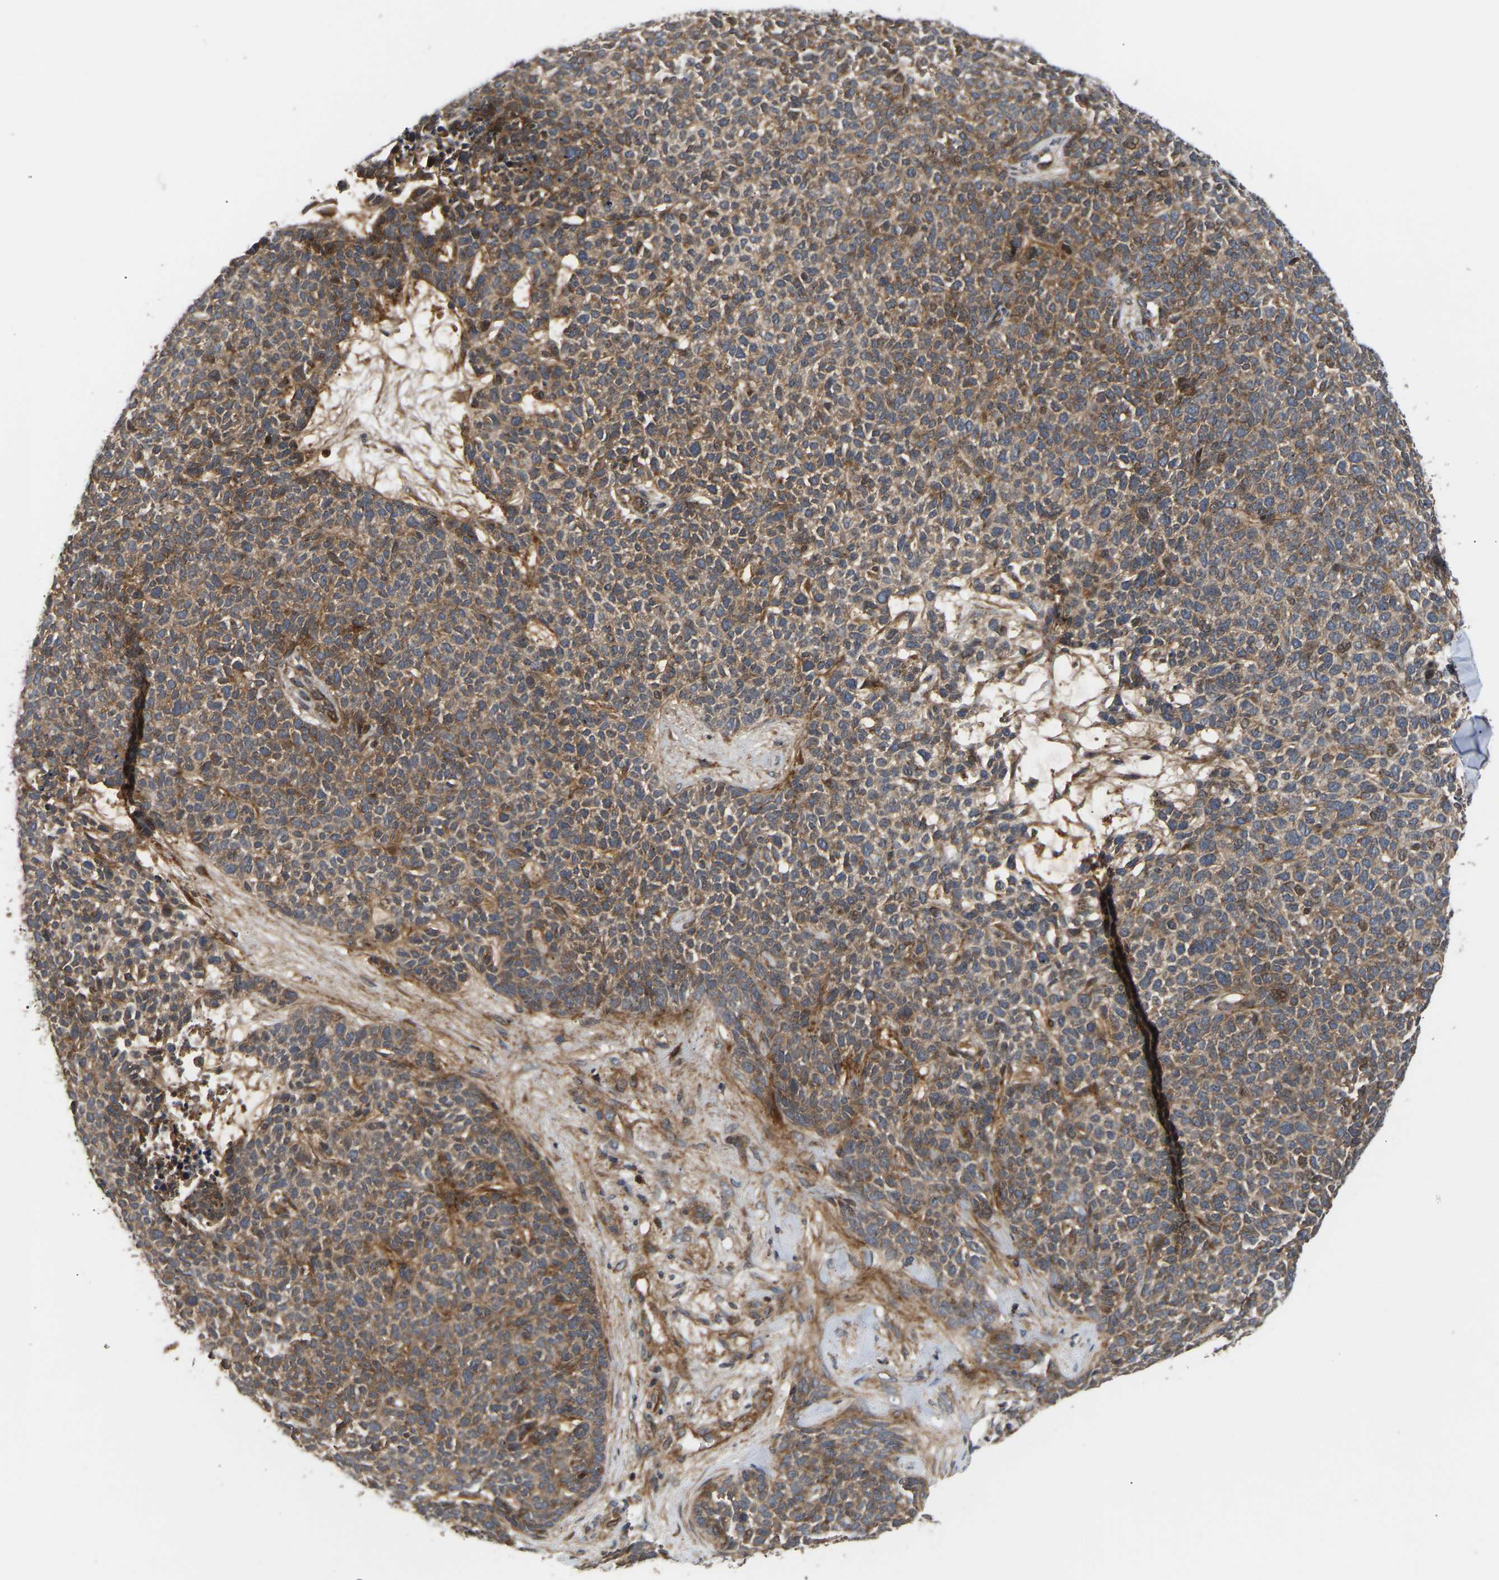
{"staining": {"intensity": "moderate", "quantity": ">75%", "location": "cytoplasmic/membranous"}, "tissue": "skin cancer", "cell_type": "Tumor cells", "image_type": "cancer", "snomed": [{"axis": "morphology", "description": "Basal cell carcinoma"}, {"axis": "topography", "description": "Skin"}], "caption": "A medium amount of moderate cytoplasmic/membranous expression is appreciated in about >75% of tumor cells in skin cancer (basal cell carcinoma) tissue.", "gene": "STAU1", "patient": {"sex": "female", "age": 84}}